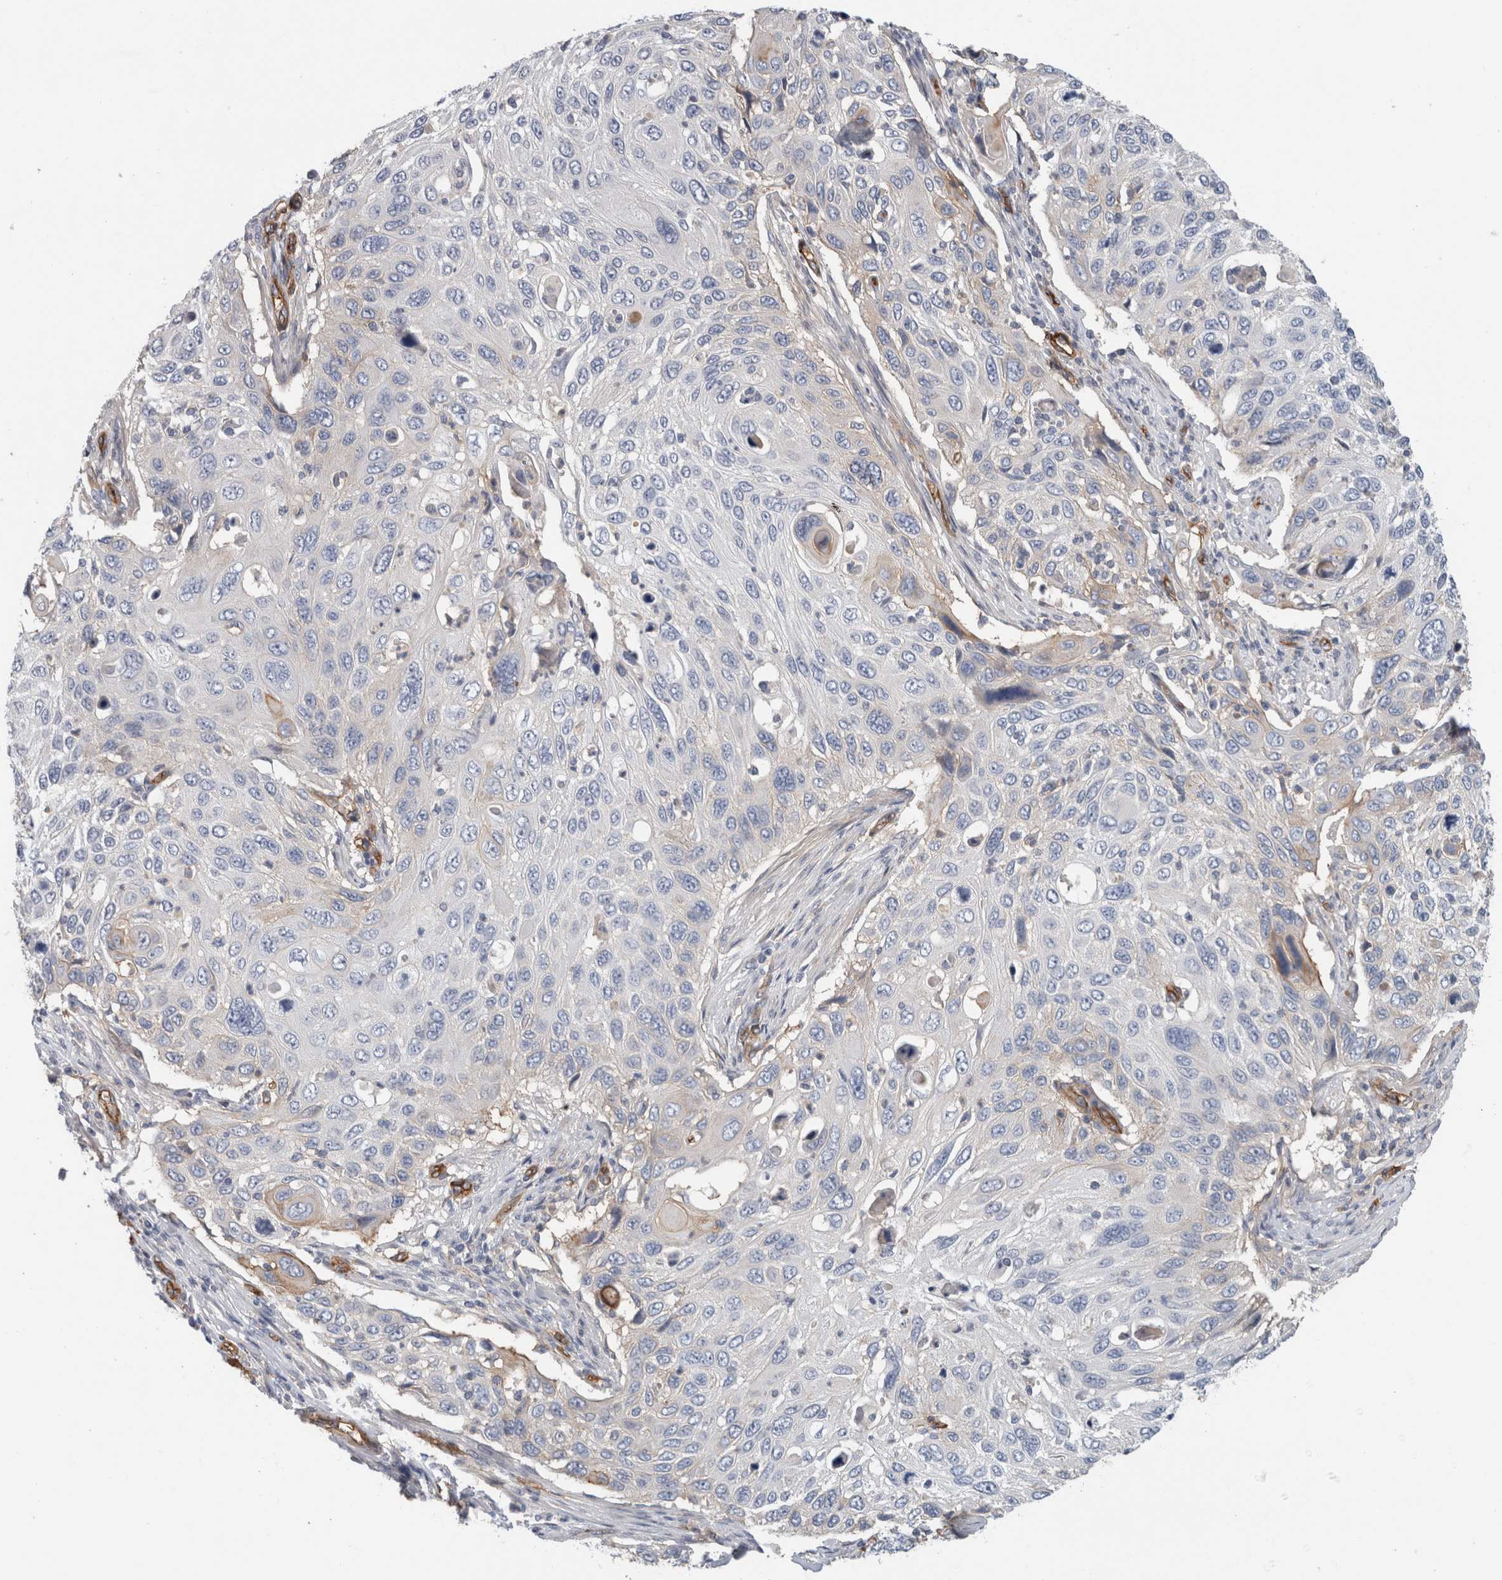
{"staining": {"intensity": "negative", "quantity": "none", "location": "none"}, "tissue": "cervical cancer", "cell_type": "Tumor cells", "image_type": "cancer", "snomed": [{"axis": "morphology", "description": "Squamous cell carcinoma, NOS"}, {"axis": "topography", "description": "Cervix"}], "caption": "This is a micrograph of immunohistochemistry staining of cervical cancer (squamous cell carcinoma), which shows no positivity in tumor cells.", "gene": "CD59", "patient": {"sex": "female", "age": 70}}